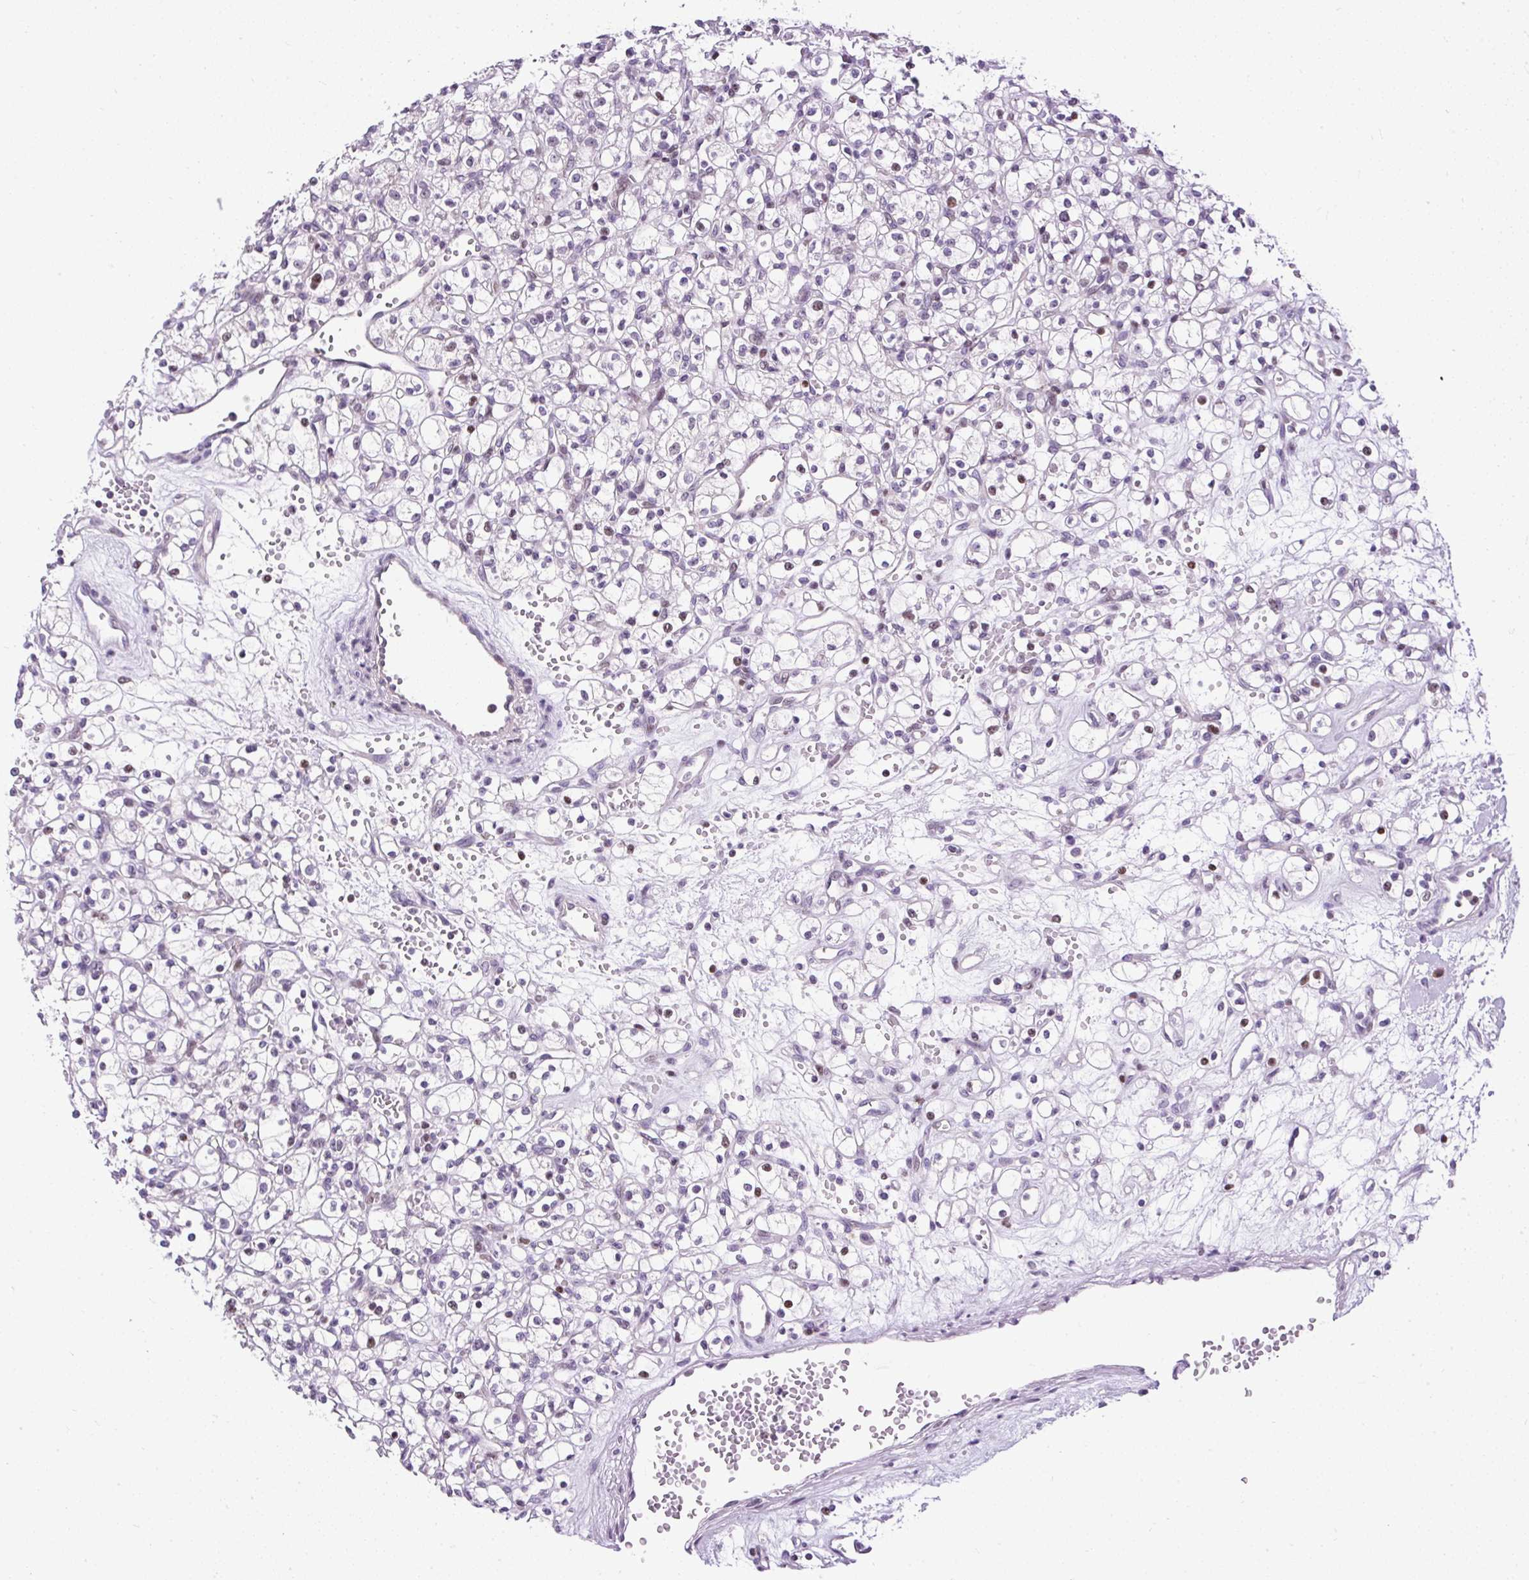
{"staining": {"intensity": "moderate", "quantity": "<25%", "location": "nuclear"}, "tissue": "renal cancer", "cell_type": "Tumor cells", "image_type": "cancer", "snomed": [{"axis": "morphology", "description": "Adenocarcinoma, NOS"}, {"axis": "topography", "description": "Kidney"}], "caption": "DAB (3,3'-diaminobenzidine) immunohistochemical staining of human adenocarcinoma (renal) reveals moderate nuclear protein expression in about <25% of tumor cells. The staining was performed using DAB, with brown indicating positive protein expression. Nuclei are stained blue with hematoxylin.", "gene": "ARHGEF18", "patient": {"sex": "female", "age": 59}}